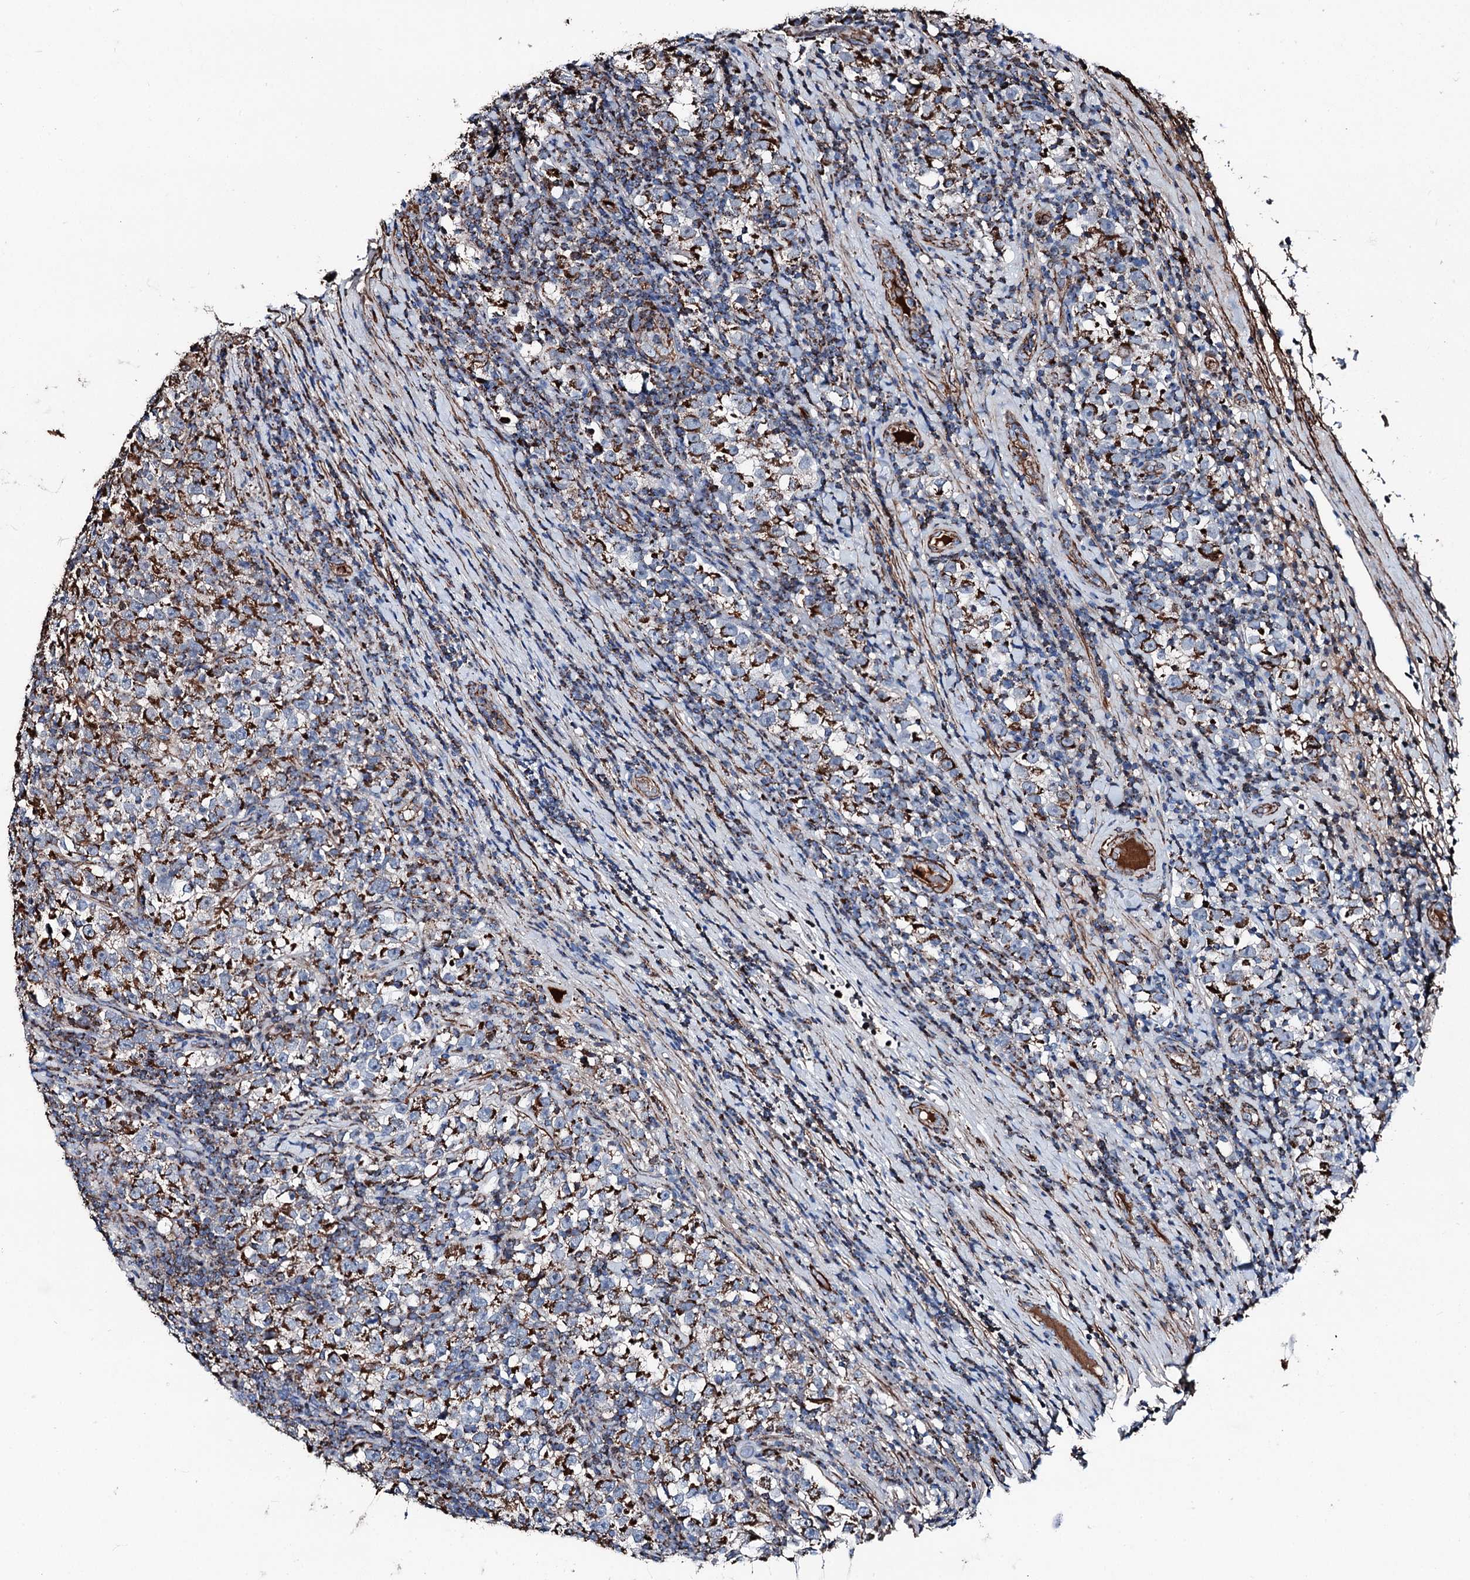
{"staining": {"intensity": "strong", "quantity": "25%-75%", "location": "cytoplasmic/membranous"}, "tissue": "testis cancer", "cell_type": "Tumor cells", "image_type": "cancer", "snomed": [{"axis": "morphology", "description": "Normal tissue, NOS"}, {"axis": "morphology", "description": "Seminoma, NOS"}, {"axis": "topography", "description": "Testis"}], "caption": "Immunohistochemical staining of seminoma (testis) exhibits strong cytoplasmic/membranous protein positivity in approximately 25%-75% of tumor cells.", "gene": "DDIAS", "patient": {"sex": "male", "age": 43}}